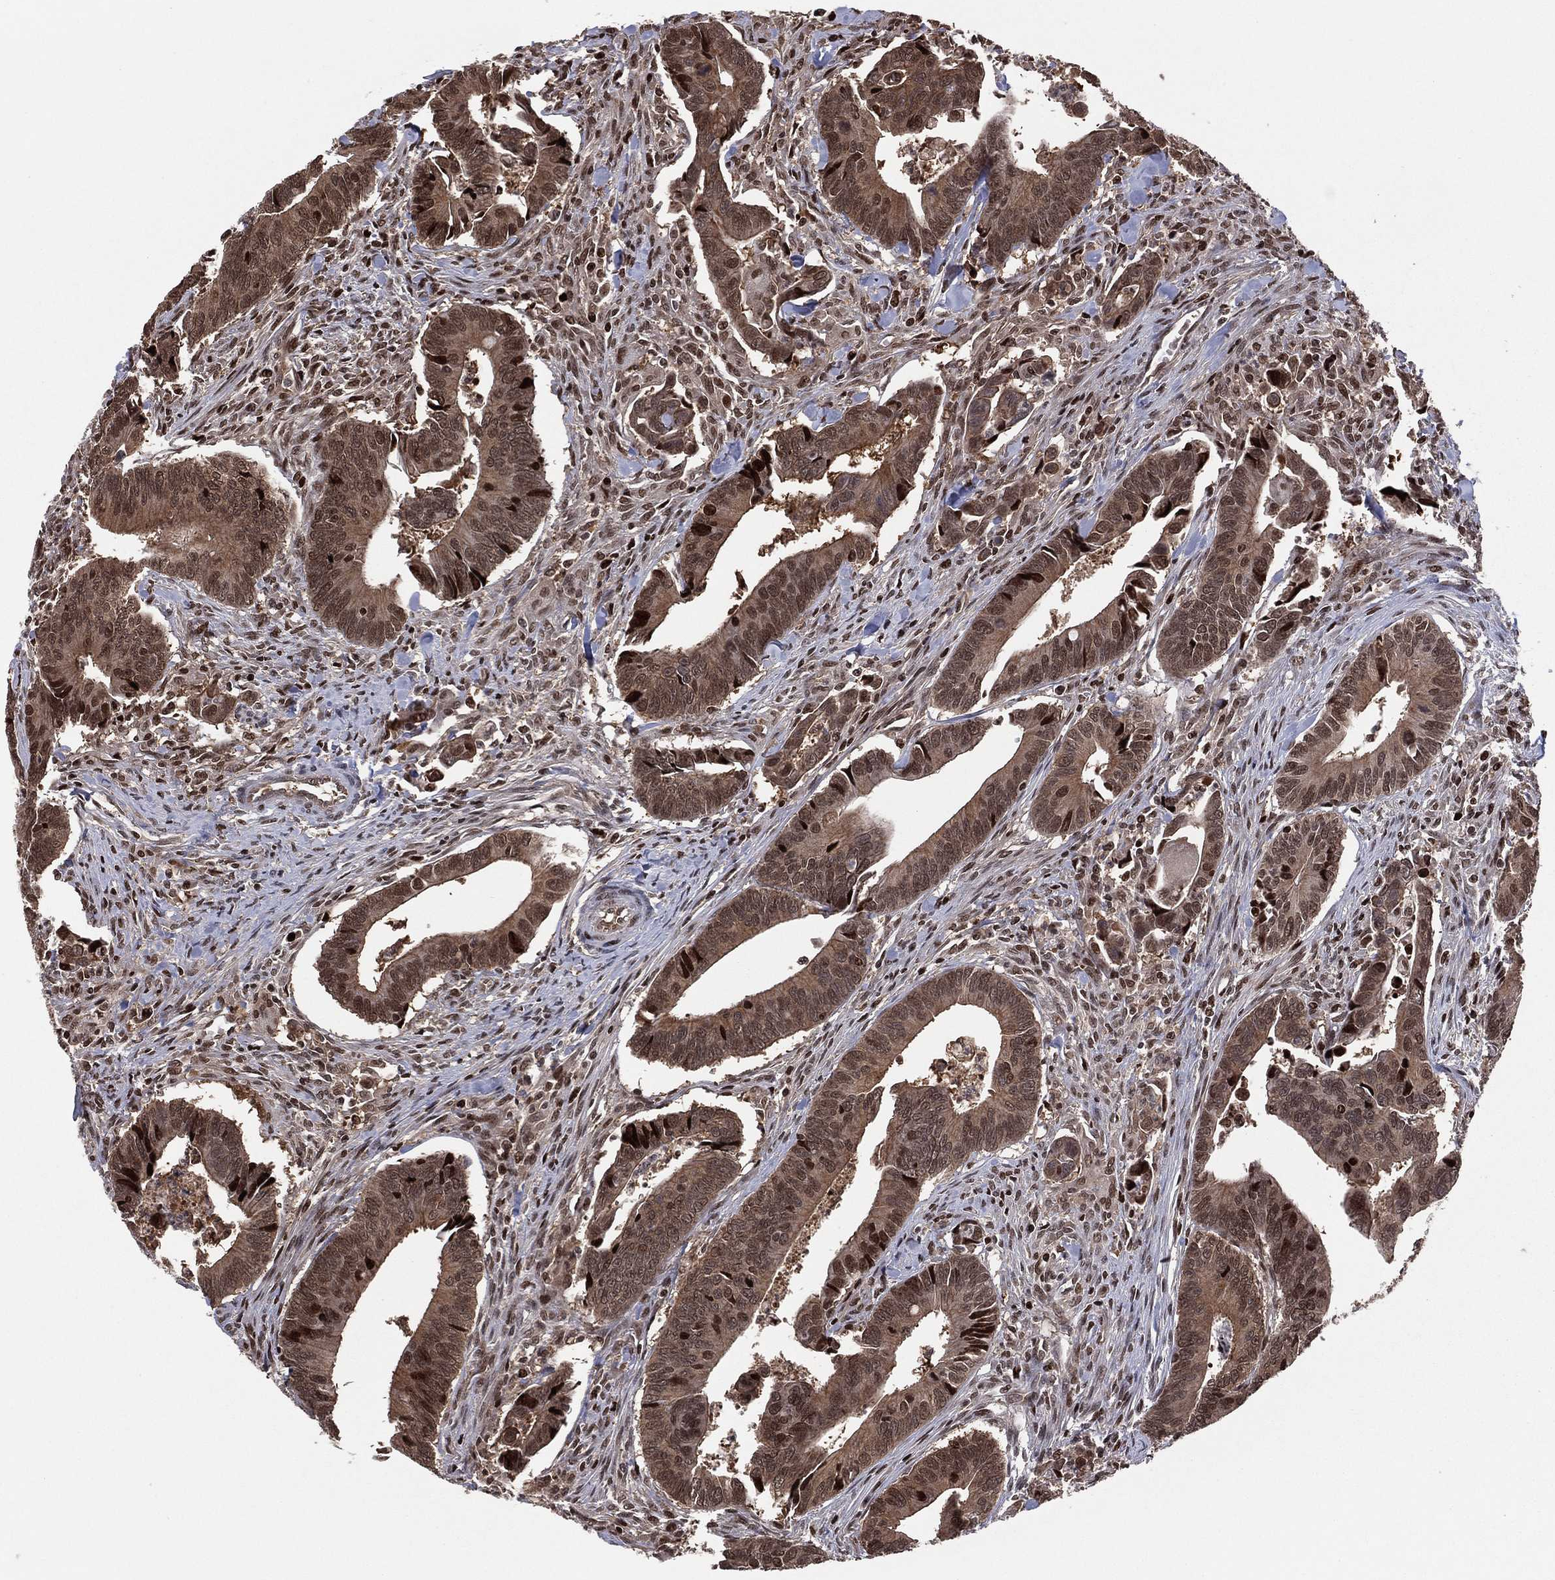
{"staining": {"intensity": "strong", "quantity": "25%-75%", "location": "cytoplasmic/membranous,nuclear"}, "tissue": "colorectal cancer", "cell_type": "Tumor cells", "image_type": "cancer", "snomed": [{"axis": "morphology", "description": "Adenocarcinoma, NOS"}, {"axis": "topography", "description": "Rectum"}], "caption": "Protein expression analysis of human colorectal cancer reveals strong cytoplasmic/membranous and nuclear positivity in approximately 25%-75% of tumor cells.", "gene": "PSMA1", "patient": {"sex": "male", "age": 67}}